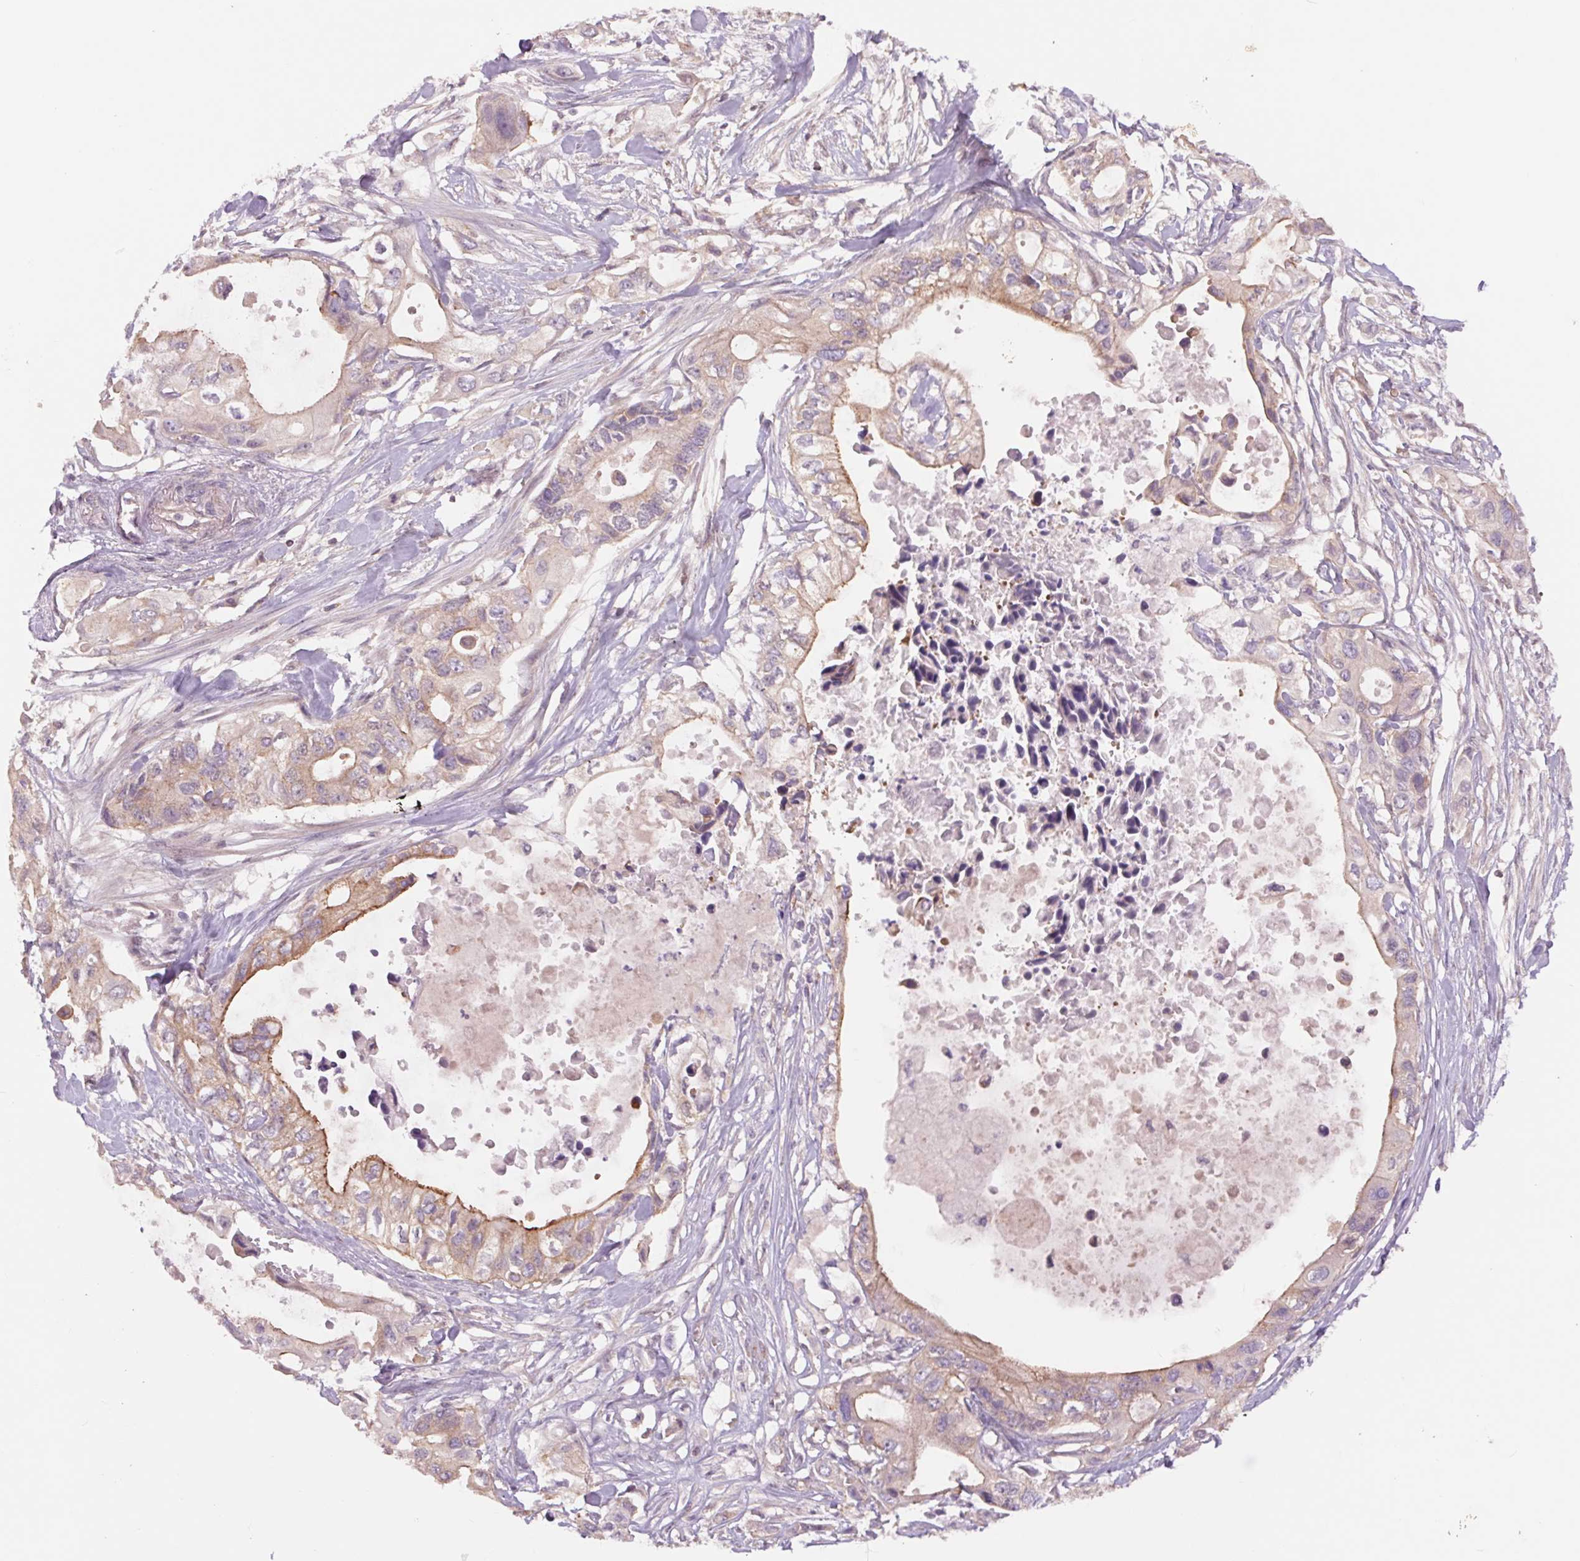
{"staining": {"intensity": "moderate", "quantity": "<25%", "location": "cytoplasmic/membranous"}, "tissue": "pancreatic cancer", "cell_type": "Tumor cells", "image_type": "cancer", "snomed": [{"axis": "morphology", "description": "Adenocarcinoma, NOS"}, {"axis": "topography", "description": "Pancreas"}], "caption": "Human pancreatic adenocarcinoma stained for a protein (brown) reveals moderate cytoplasmic/membranous positive expression in about <25% of tumor cells.", "gene": "SH3RF2", "patient": {"sex": "female", "age": 63}}